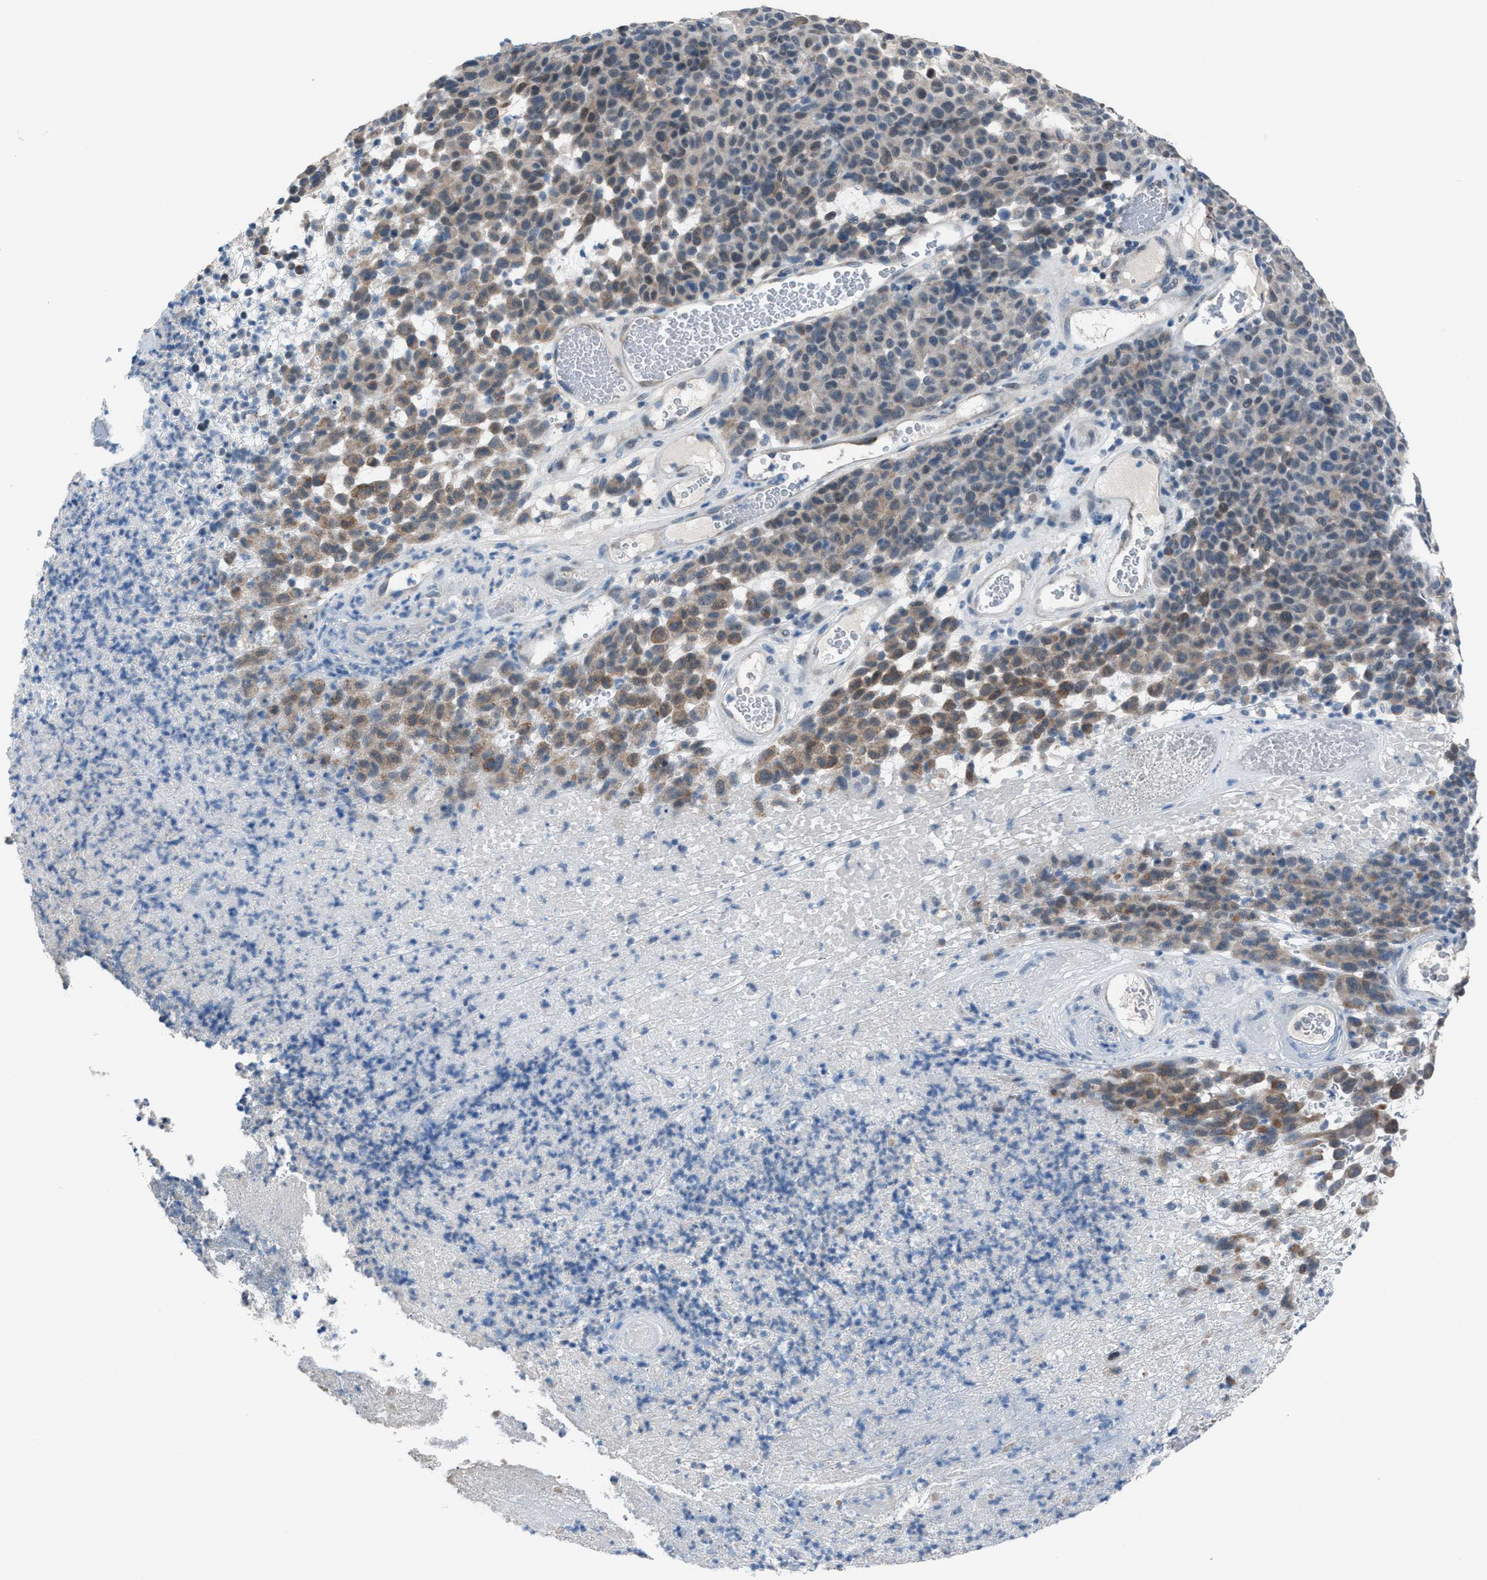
{"staining": {"intensity": "moderate", "quantity": "<25%", "location": "cytoplasmic/membranous"}, "tissue": "melanoma", "cell_type": "Tumor cells", "image_type": "cancer", "snomed": [{"axis": "morphology", "description": "Malignant melanoma, NOS"}, {"axis": "topography", "description": "Skin"}], "caption": "The histopathology image reveals immunohistochemical staining of malignant melanoma. There is moderate cytoplasmic/membranous positivity is appreciated in about <25% of tumor cells.", "gene": "ANAPC11", "patient": {"sex": "male", "age": 59}}